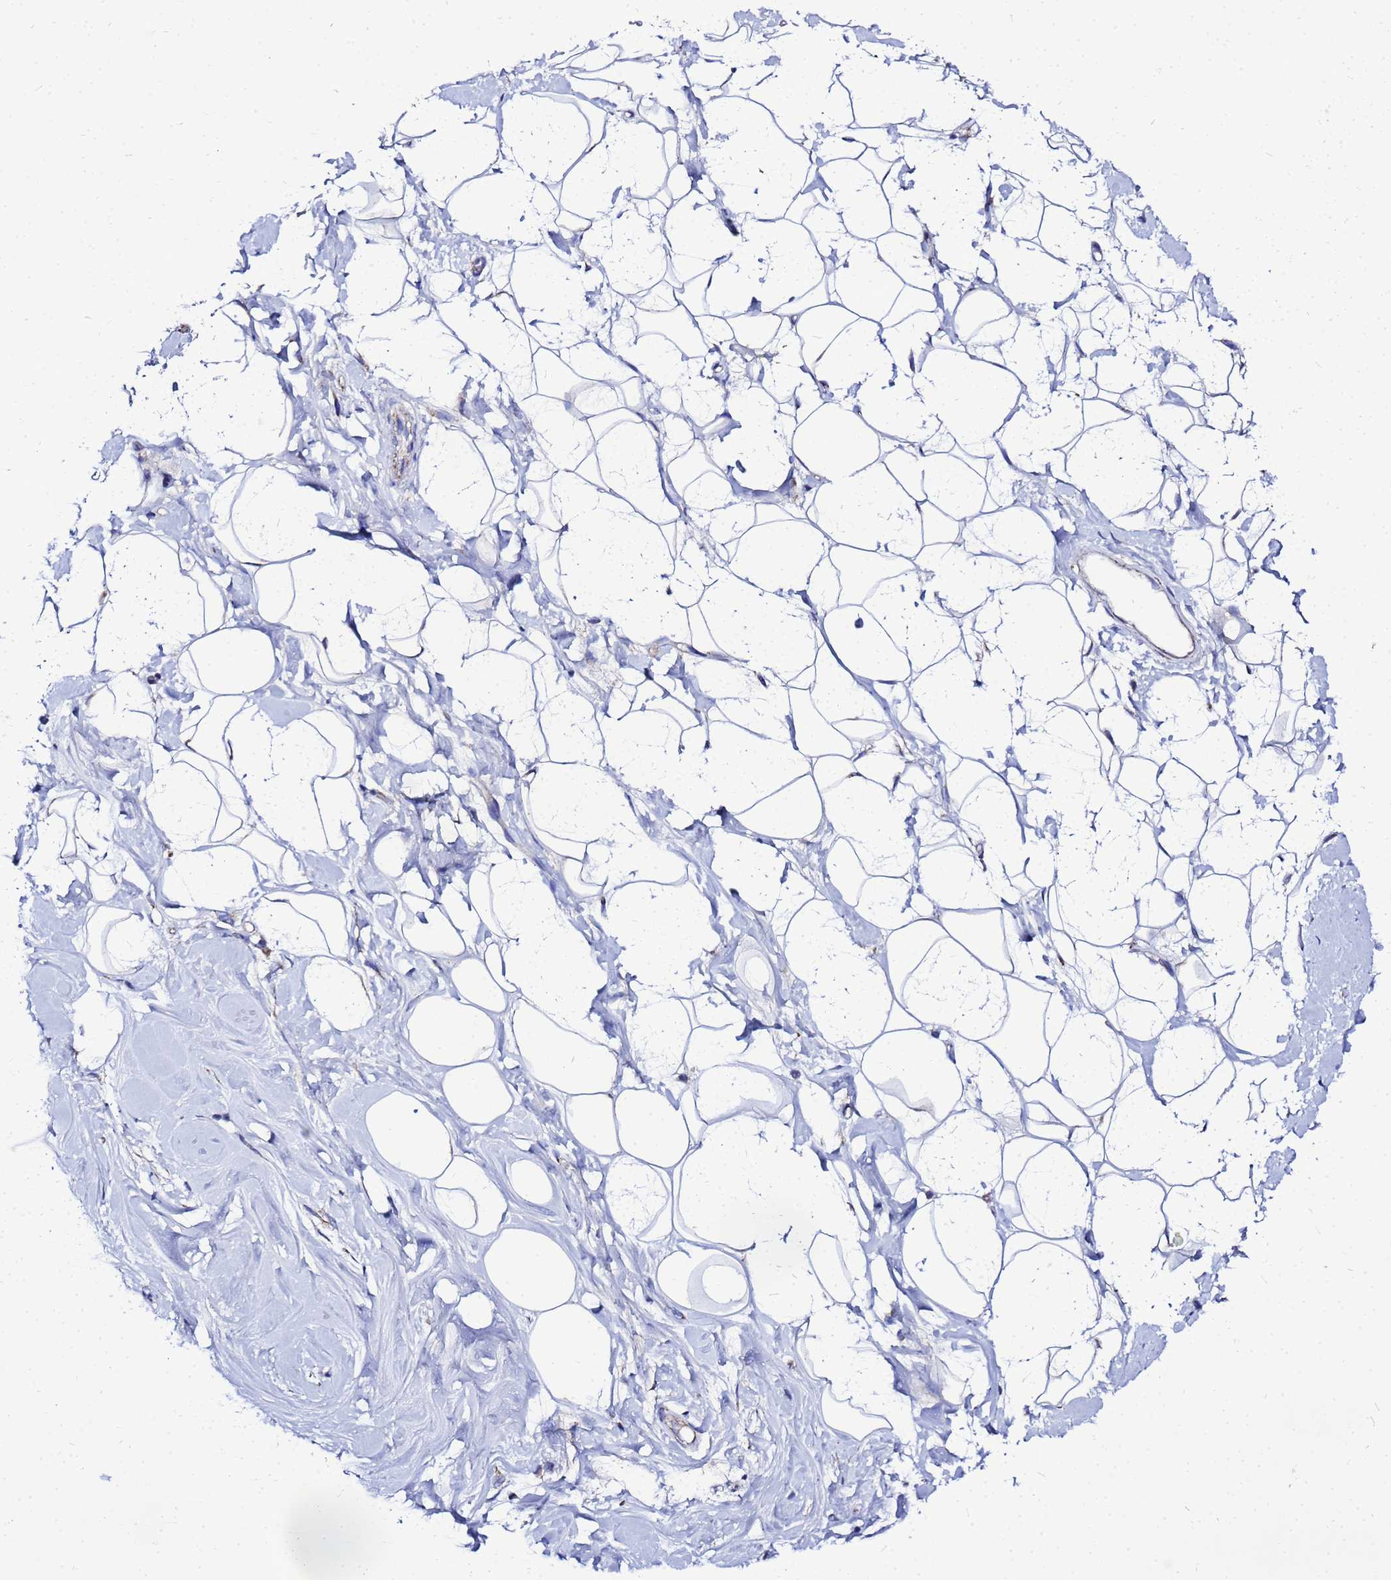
{"staining": {"intensity": "negative", "quantity": "none", "location": "none"}, "tissue": "adipose tissue", "cell_type": "Adipocytes", "image_type": "normal", "snomed": [{"axis": "morphology", "description": "Normal tissue, NOS"}, {"axis": "topography", "description": "Breast"}], "caption": "The IHC micrograph has no significant expression in adipocytes of adipose tissue. (DAB IHC with hematoxylin counter stain).", "gene": "FAHD2A", "patient": {"sex": "female", "age": 26}}